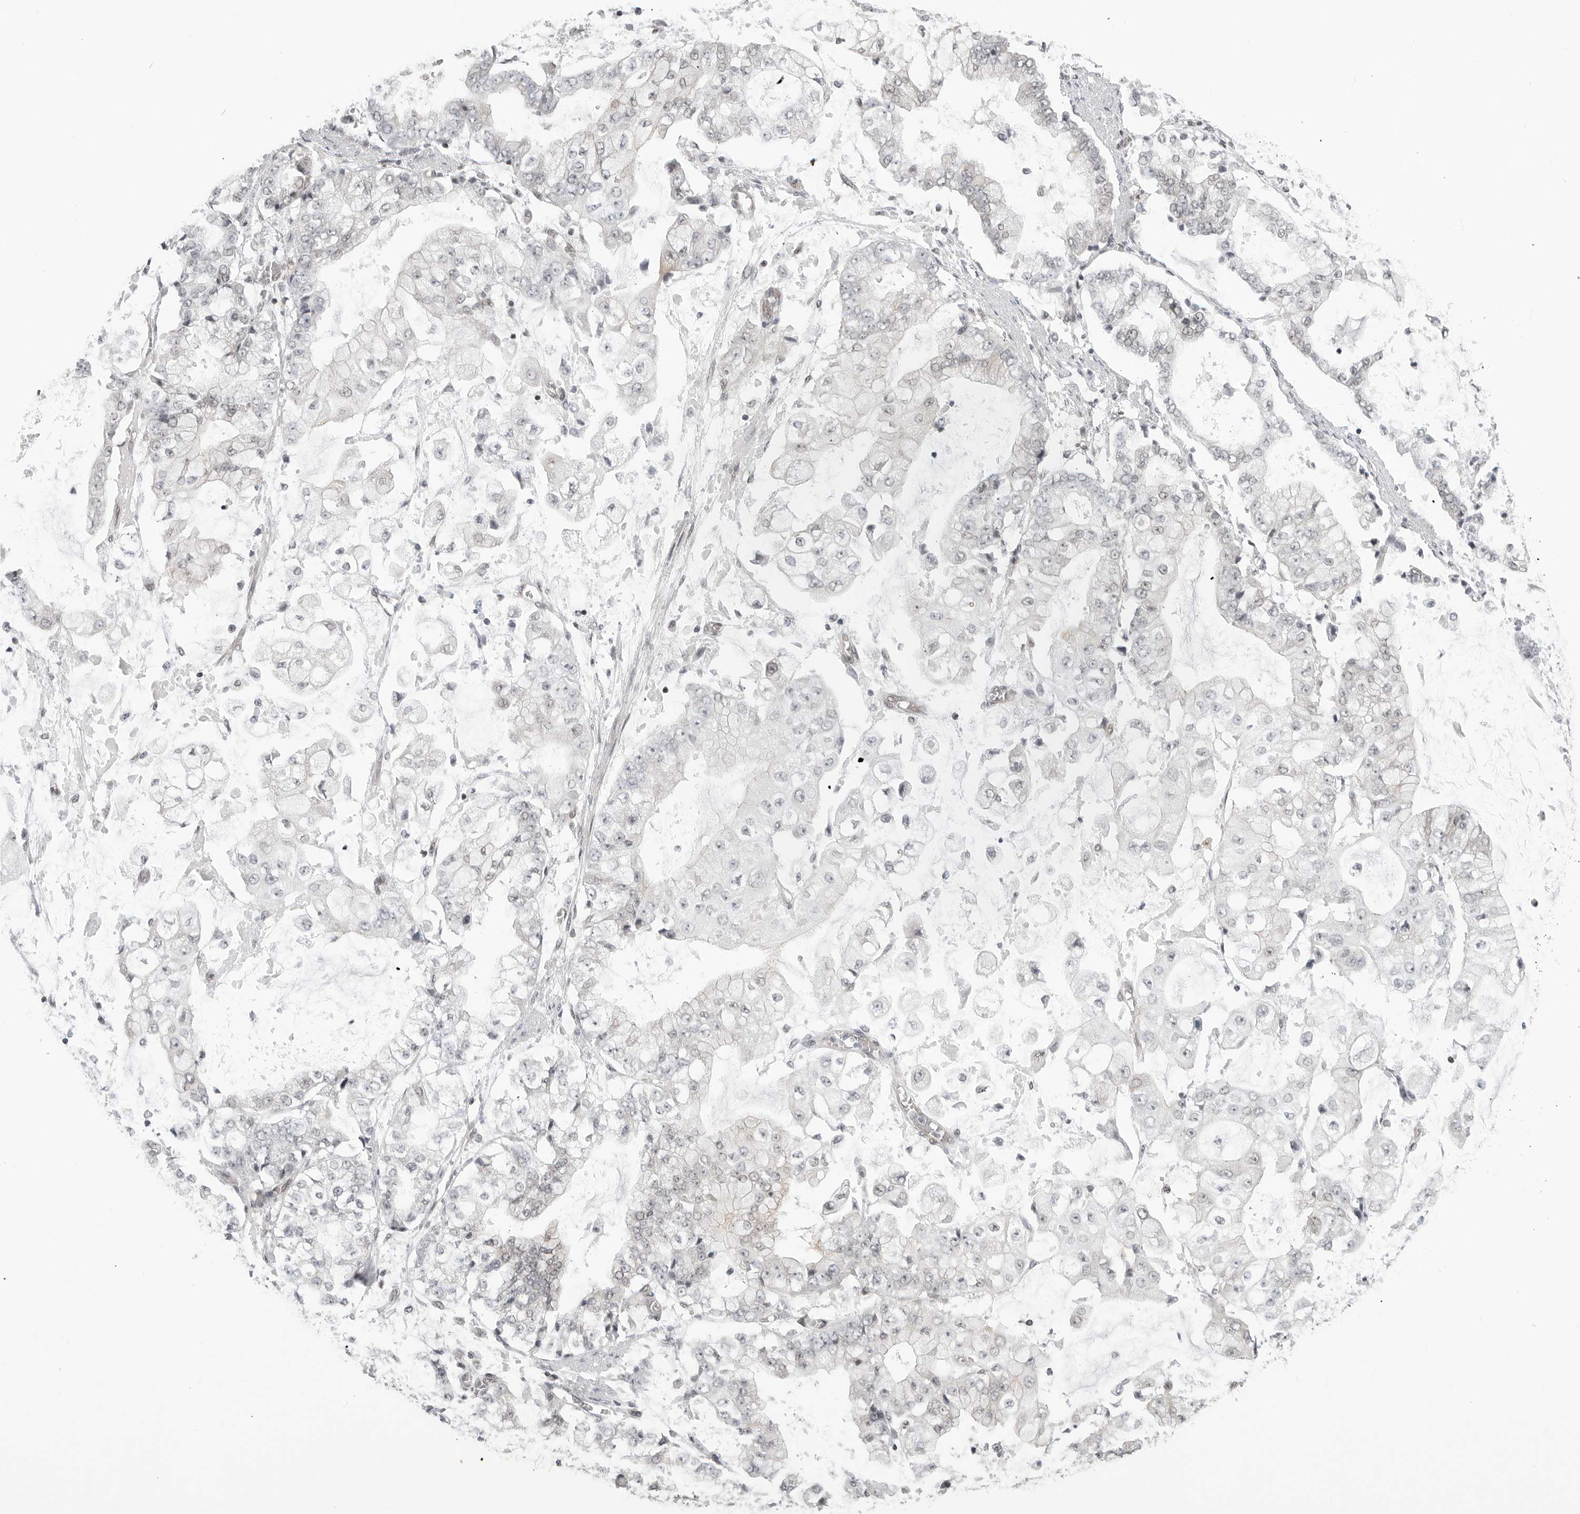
{"staining": {"intensity": "negative", "quantity": "none", "location": "none"}, "tissue": "stomach cancer", "cell_type": "Tumor cells", "image_type": "cancer", "snomed": [{"axis": "morphology", "description": "Adenocarcinoma, NOS"}, {"axis": "topography", "description": "Stomach"}], "caption": "DAB (3,3'-diaminobenzidine) immunohistochemical staining of stomach cancer displays no significant staining in tumor cells.", "gene": "C8orf33", "patient": {"sex": "male", "age": 76}}